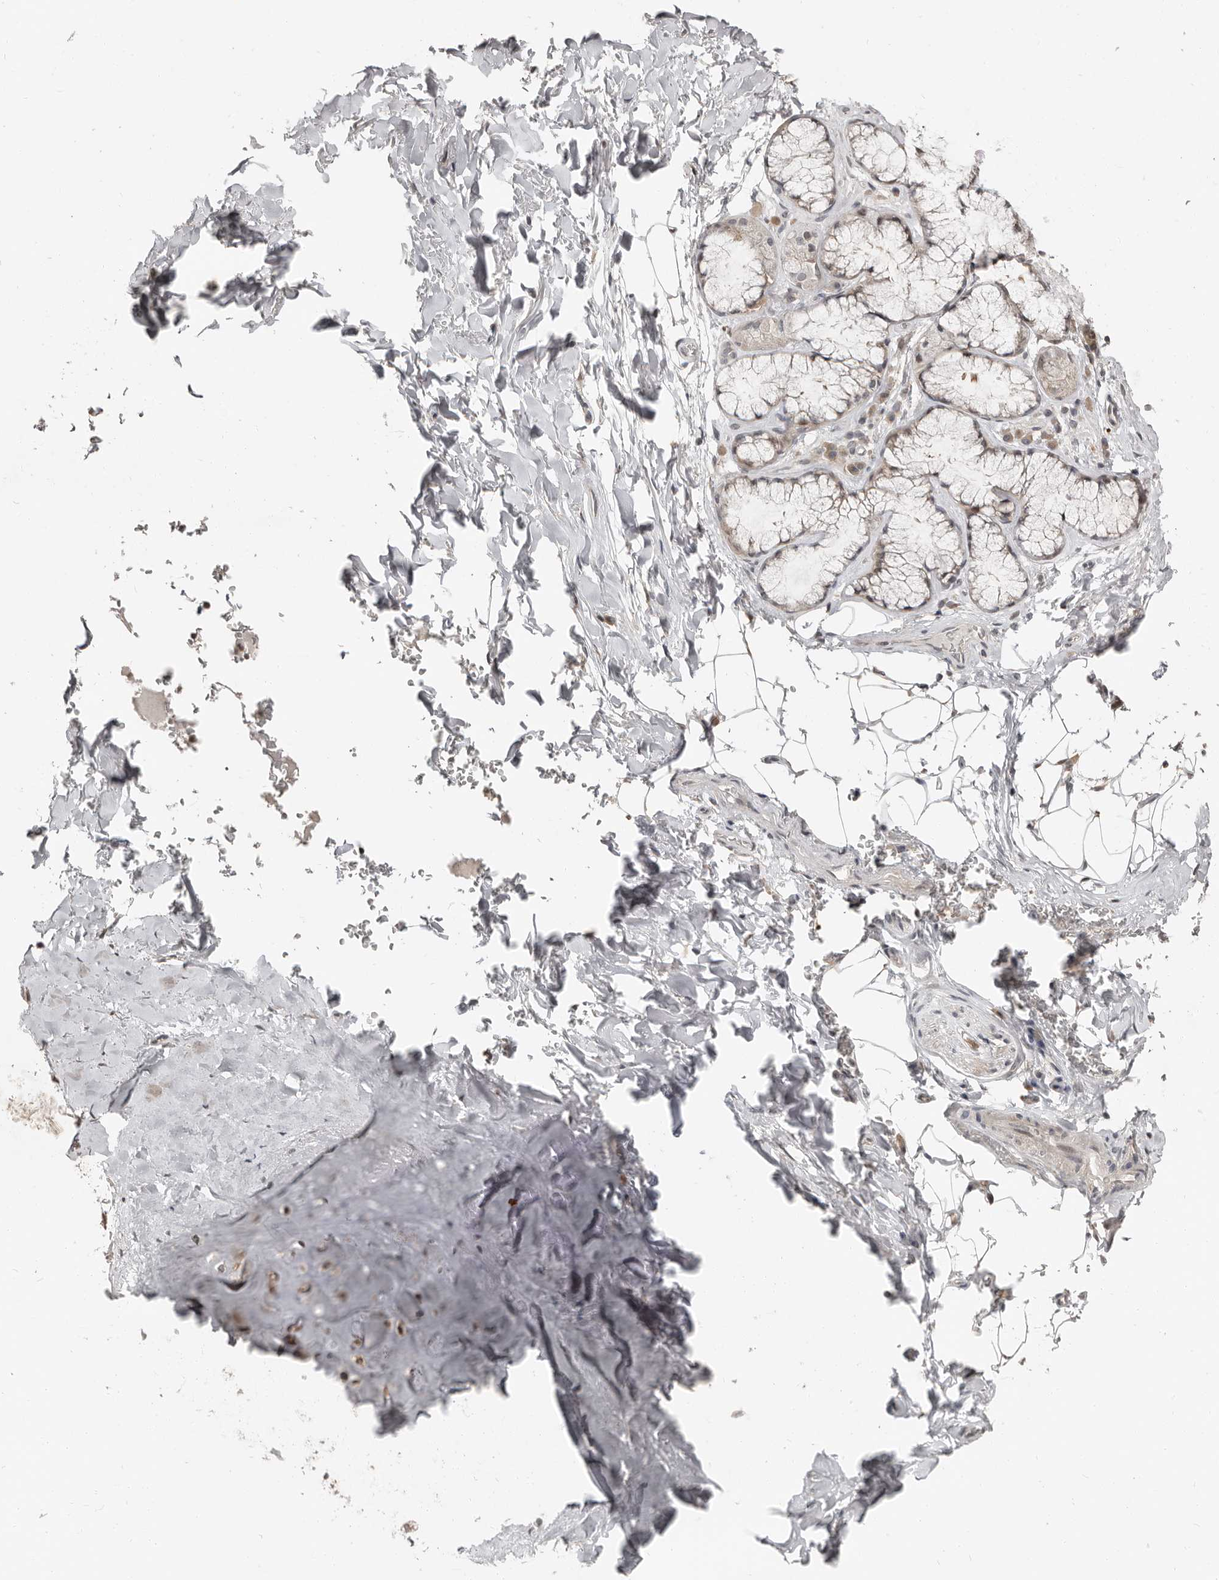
{"staining": {"intensity": "weak", "quantity": ">75%", "location": "cytoplasmic/membranous,nuclear"}, "tissue": "adipose tissue", "cell_type": "Adipocytes", "image_type": "normal", "snomed": [{"axis": "morphology", "description": "Normal tissue, NOS"}, {"axis": "topography", "description": "Cartilage tissue"}], "caption": "DAB immunohistochemical staining of unremarkable adipose tissue shows weak cytoplasmic/membranous,nuclear protein expression in about >75% of adipocytes.", "gene": "APOL6", "patient": {"sex": "female", "age": 63}}